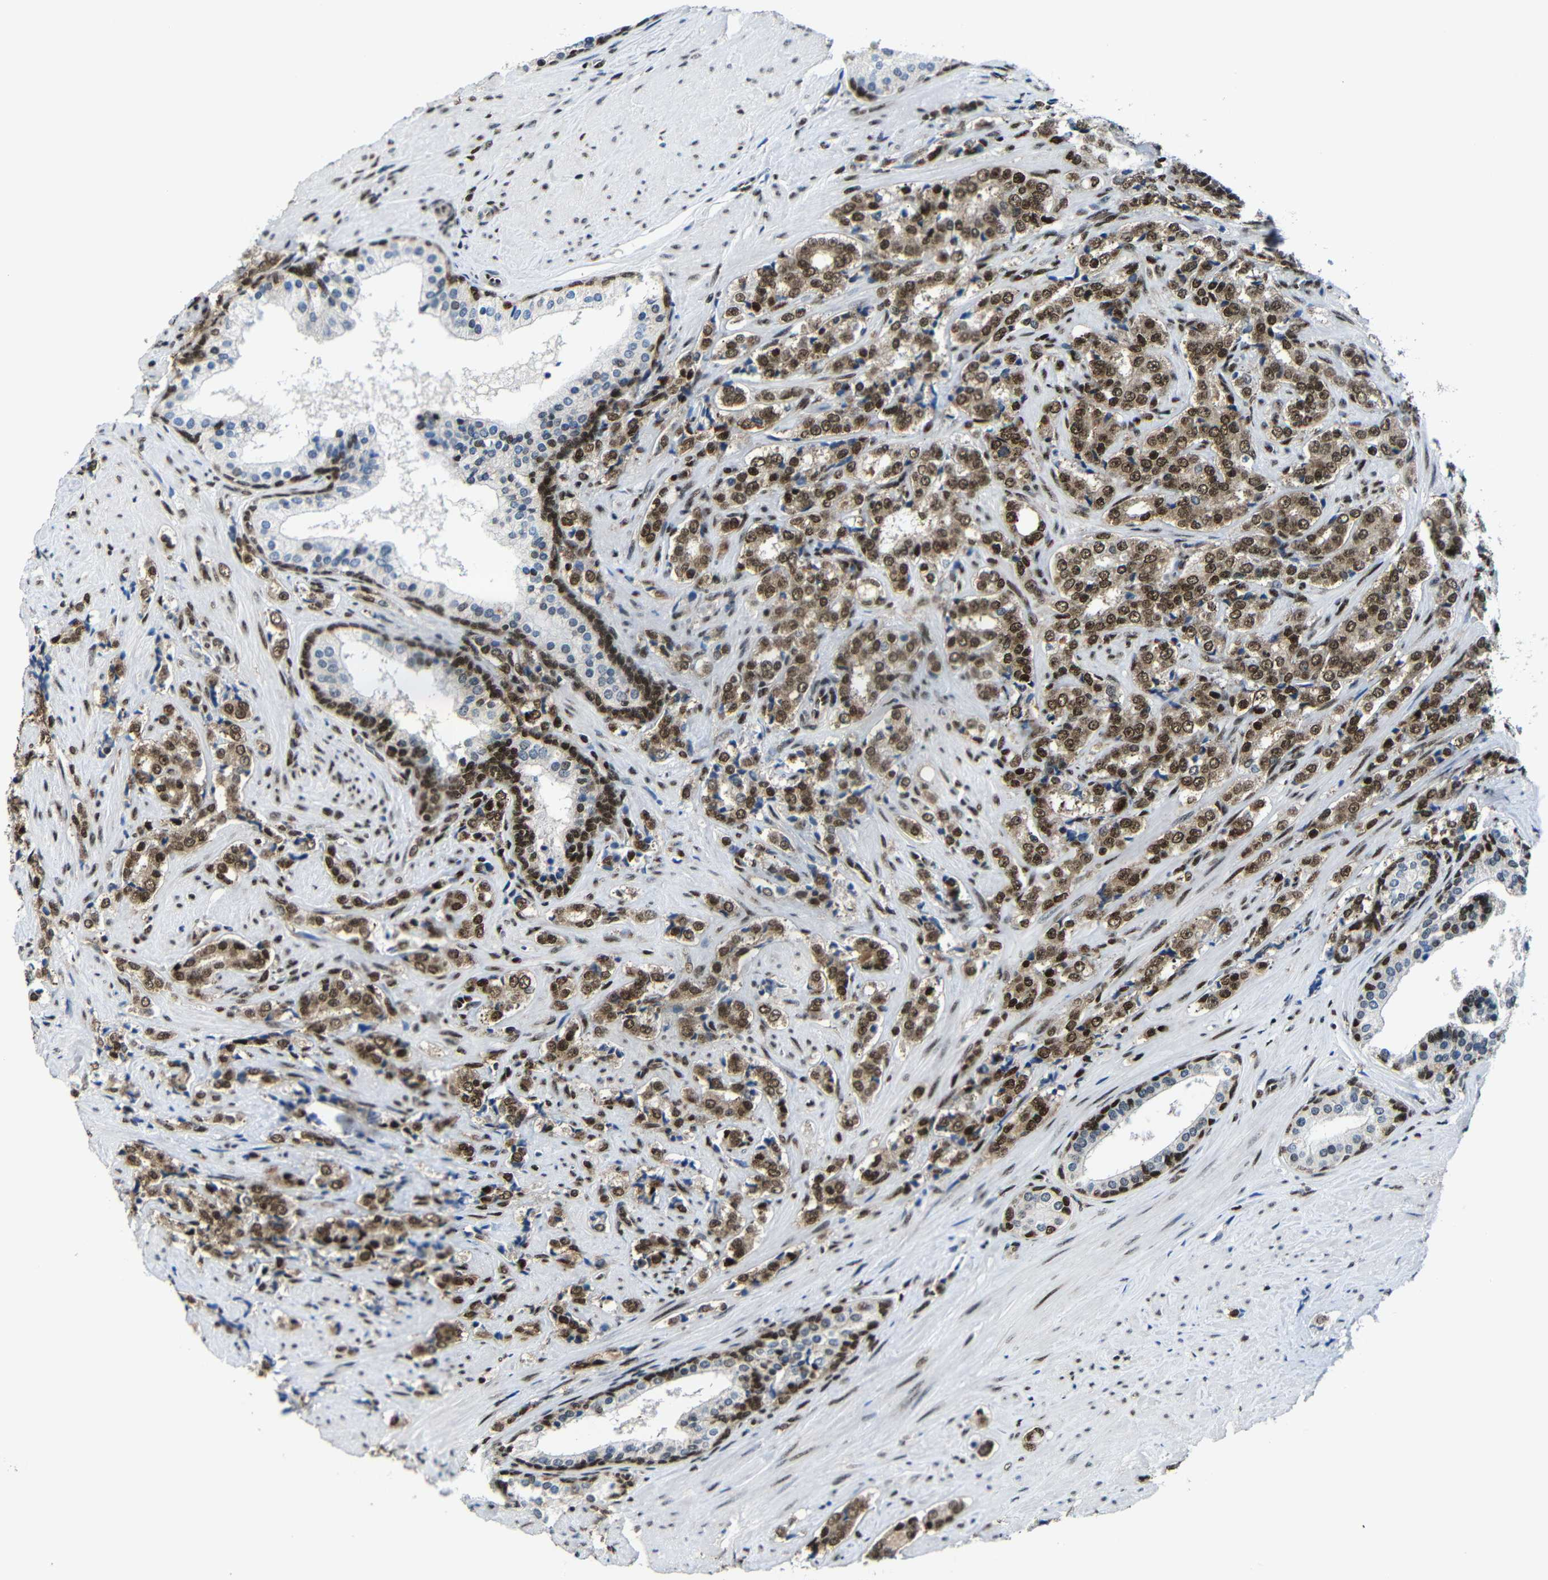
{"staining": {"intensity": "strong", "quantity": ">75%", "location": "nuclear"}, "tissue": "prostate cancer", "cell_type": "Tumor cells", "image_type": "cancer", "snomed": [{"axis": "morphology", "description": "Adenocarcinoma, Low grade"}, {"axis": "topography", "description": "Prostate"}], "caption": "Protein staining shows strong nuclear staining in approximately >75% of tumor cells in low-grade adenocarcinoma (prostate).", "gene": "PTBP1", "patient": {"sex": "male", "age": 60}}